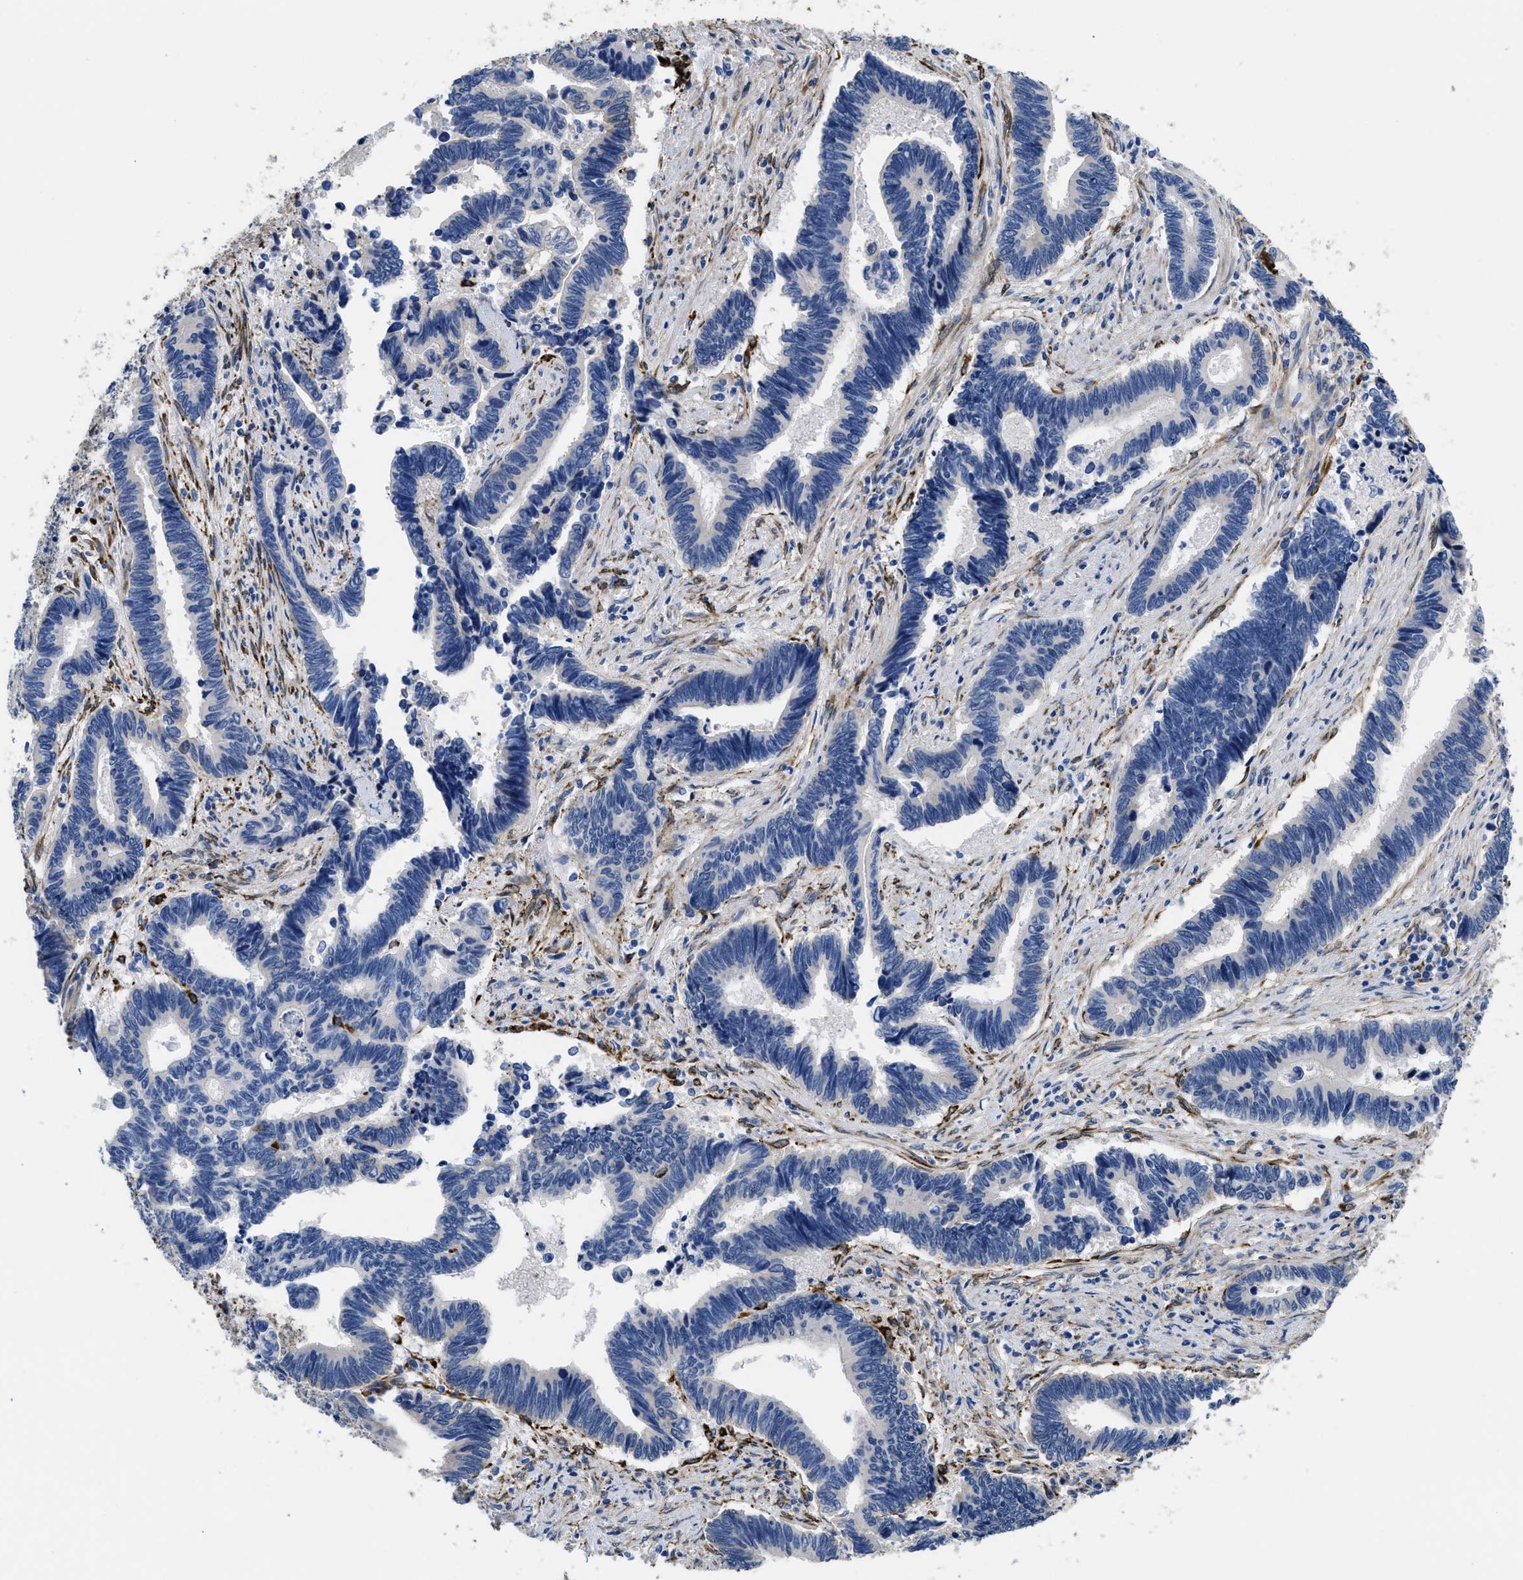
{"staining": {"intensity": "moderate", "quantity": "<25%", "location": "cytoplasmic/membranous"}, "tissue": "pancreatic cancer", "cell_type": "Tumor cells", "image_type": "cancer", "snomed": [{"axis": "morphology", "description": "Adenocarcinoma, NOS"}, {"axis": "topography", "description": "Pancreas"}], "caption": "Adenocarcinoma (pancreatic) tissue demonstrates moderate cytoplasmic/membranous expression in about <25% of tumor cells, visualized by immunohistochemistry.", "gene": "SQLE", "patient": {"sex": "female", "age": 70}}